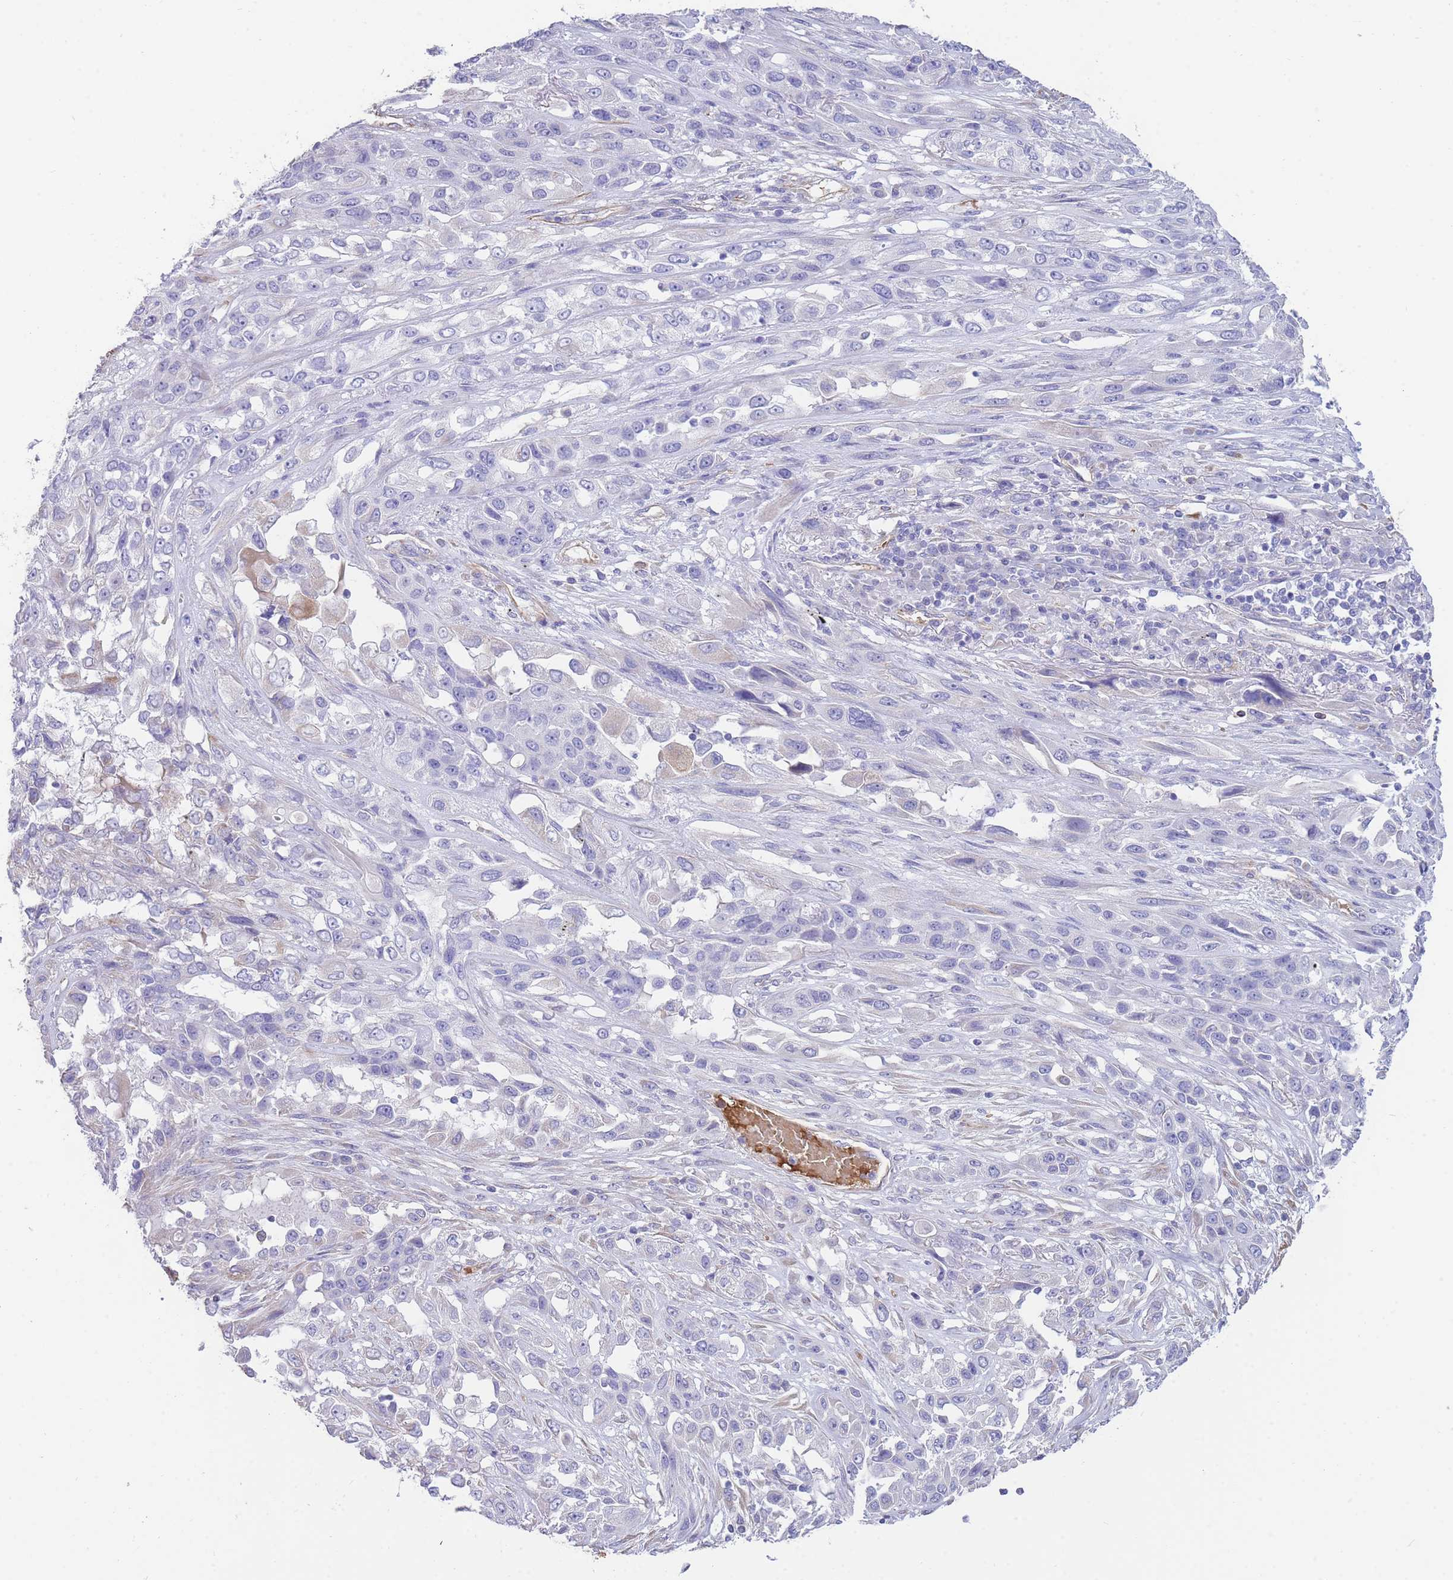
{"staining": {"intensity": "negative", "quantity": "none", "location": "none"}, "tissue": "lung cancer", "cell_type": "Tumor cells", "image_type": "cancer", "snomed": [{"axis": "morphology", "description": "Squamous cell carcinoma, NOS"}, {"axis": "topography", "description": "Lung"}], "caption": "The immunohistochemistry (IHC) image has no significant staining in tumor cells of lung cancer (squamous cell carcinoma) tissue.", "gene": "ANKRD53", "patient": {"sex": "female", "age": 70}}